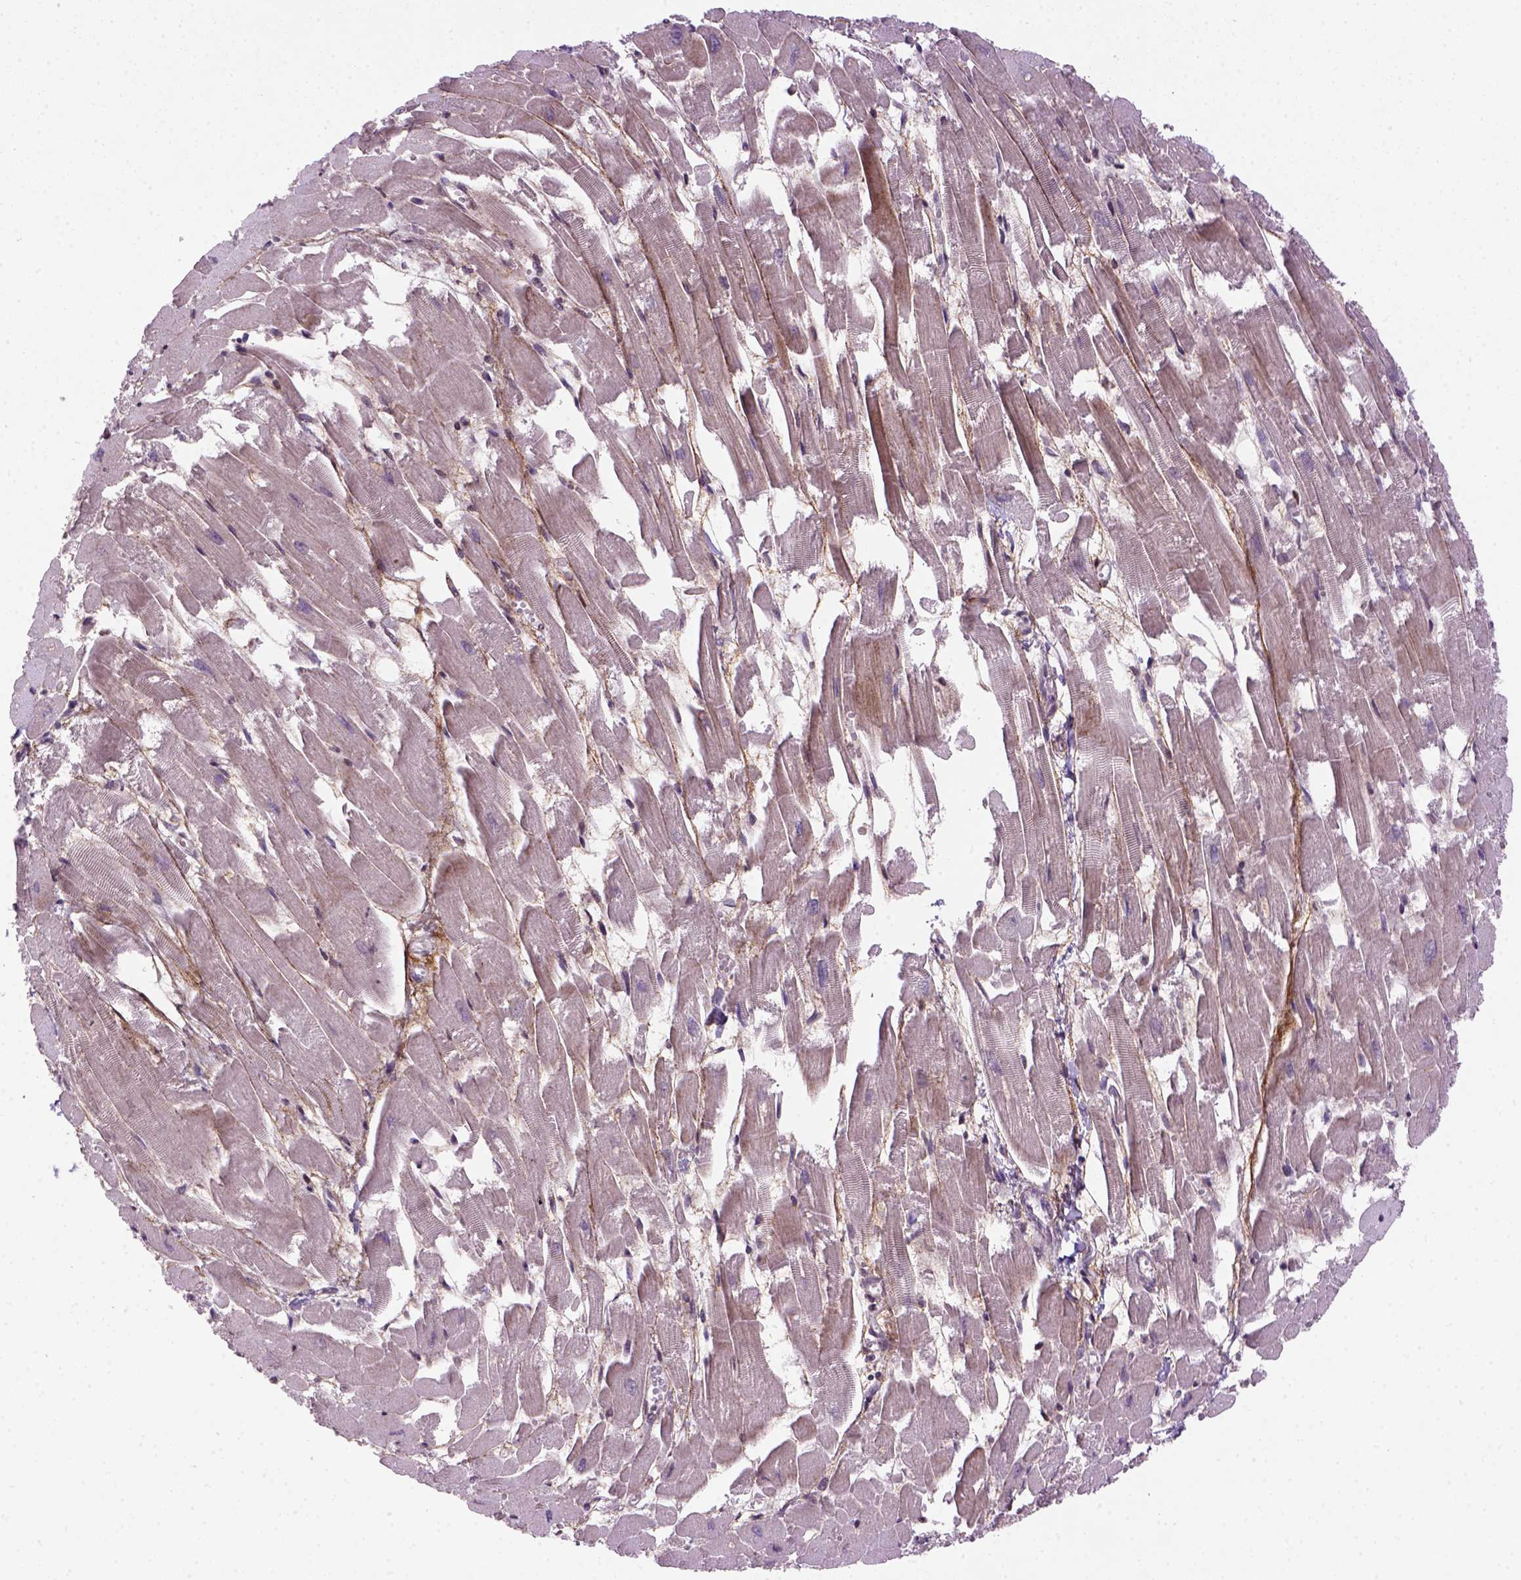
{"staining": {"intensity": "moderate", "quantity": "<25%", "location": "nuclear"}, "tissue": "heart muscle", "cell_type": "Cardiomyocytes", "image_type": "normal", "snomed": [{"axis": "morphology", "description": "Normal tissue, NOS"}, {"axis": "topography", "description": "Heart"}], "caption": "A high-resolution image shows immunohistochemistry (IHC) staining of unremarkable heart muscle, which shows moderate nuclear staining in approximately <25% of cardiomyocytes. The staining was performed using DAB to visualize the protein expression in brown, while the nuclei were stained in blue with hematoxylin (Magnification: 20x).", "gene": "MGMT", "patient": {"sex": "female", "age": 52}}